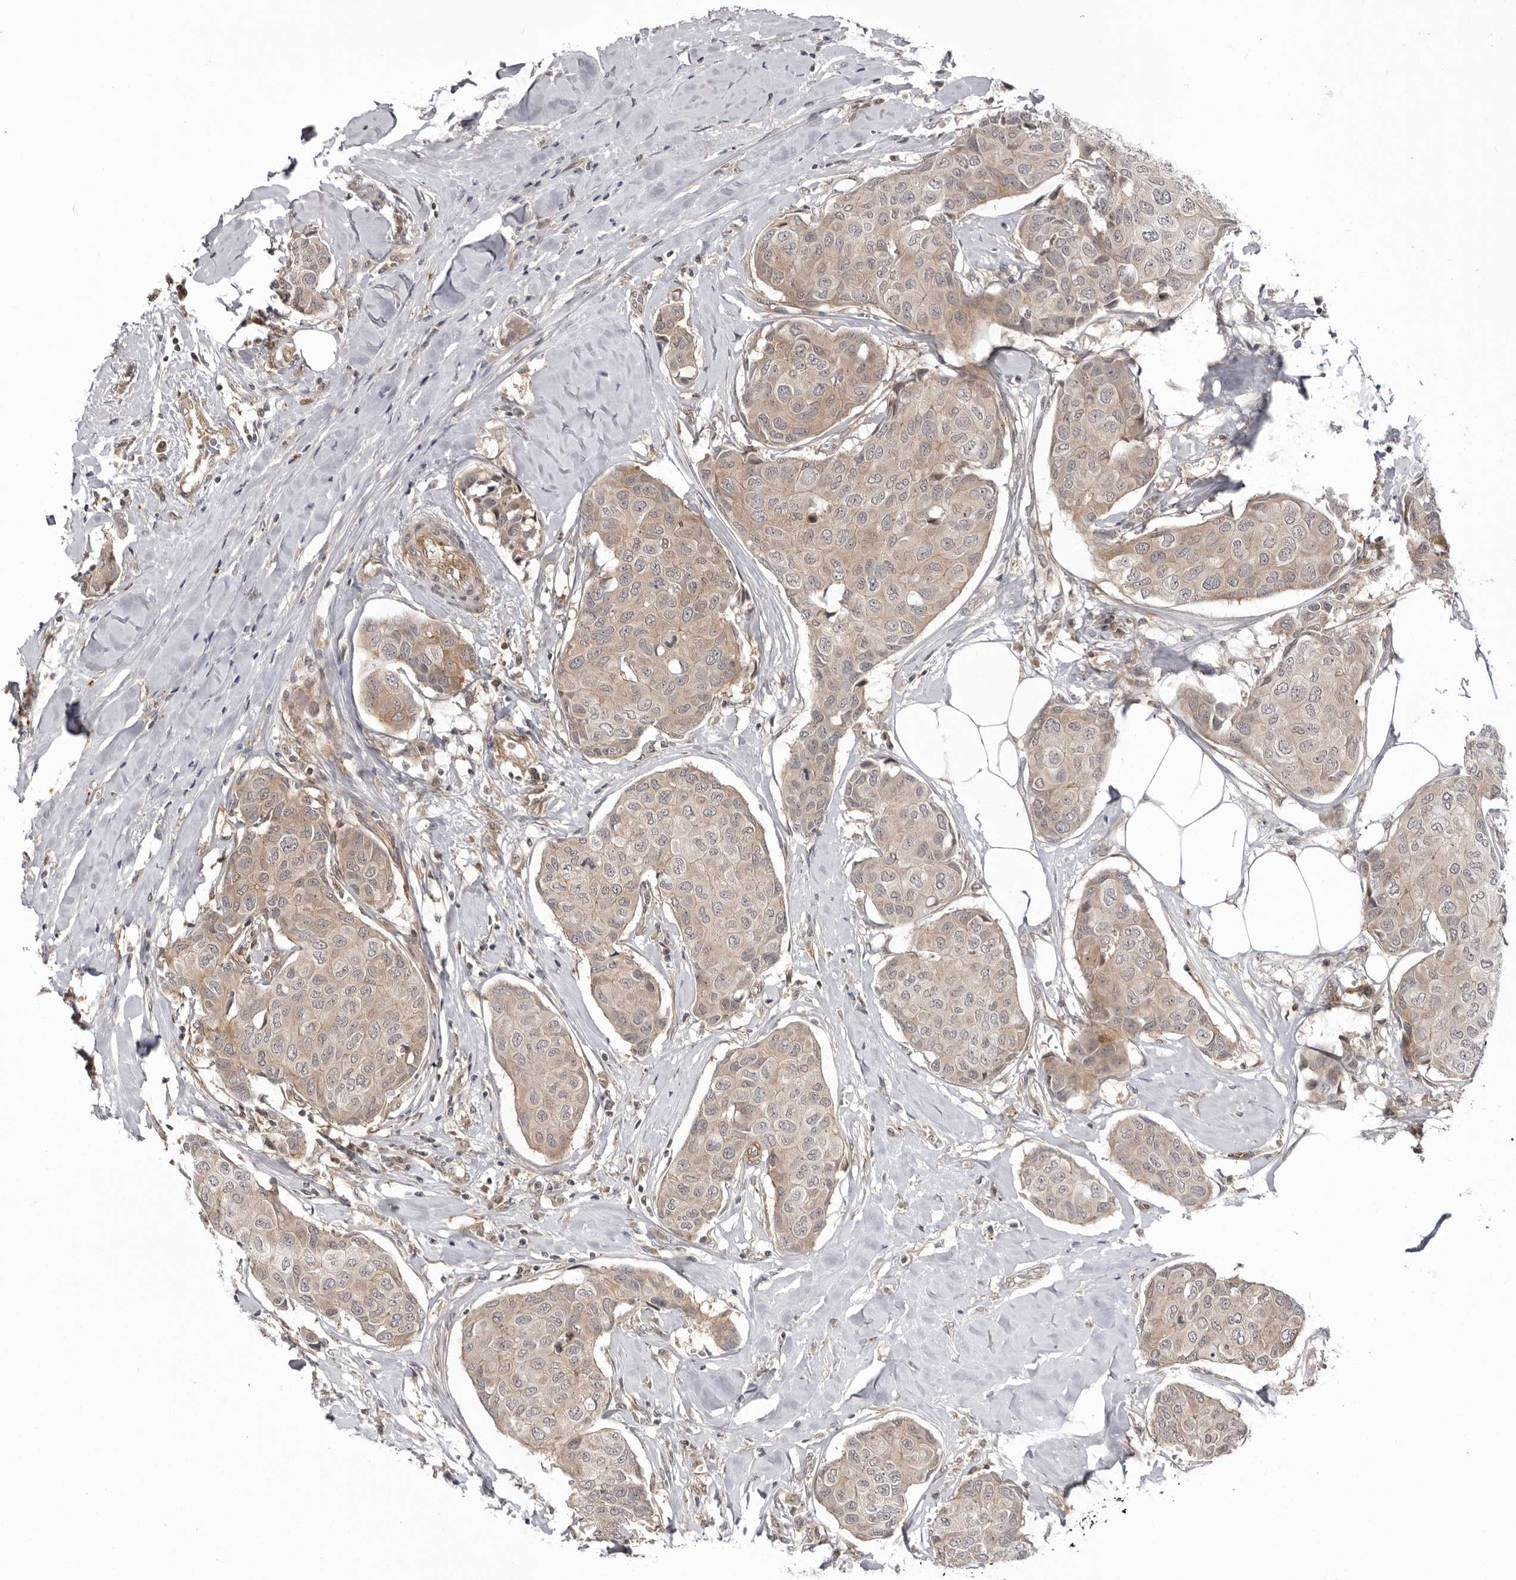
{"staining": {"intensity": "weak", "quantity": "25%-75%", "location": "cytoplasmic/membranous"}, "tissue": "breast cancer", "cell_type": "Tumor cells", "image_type": "cancer", "snomed": [{"axis": "morphology", "description": "Duct carcinoma"}, {"axis": "topography", "description": "Breast"}], "caption": "Immunohistochemical staining of human infiltrating ductal carcinoma (breast) exhibits weak cytoplasmic/membranous protein positivity in about 25%-75% of tumor cells.", "gene": "USP43", "patient": {"sex": "female", "age": 80}}